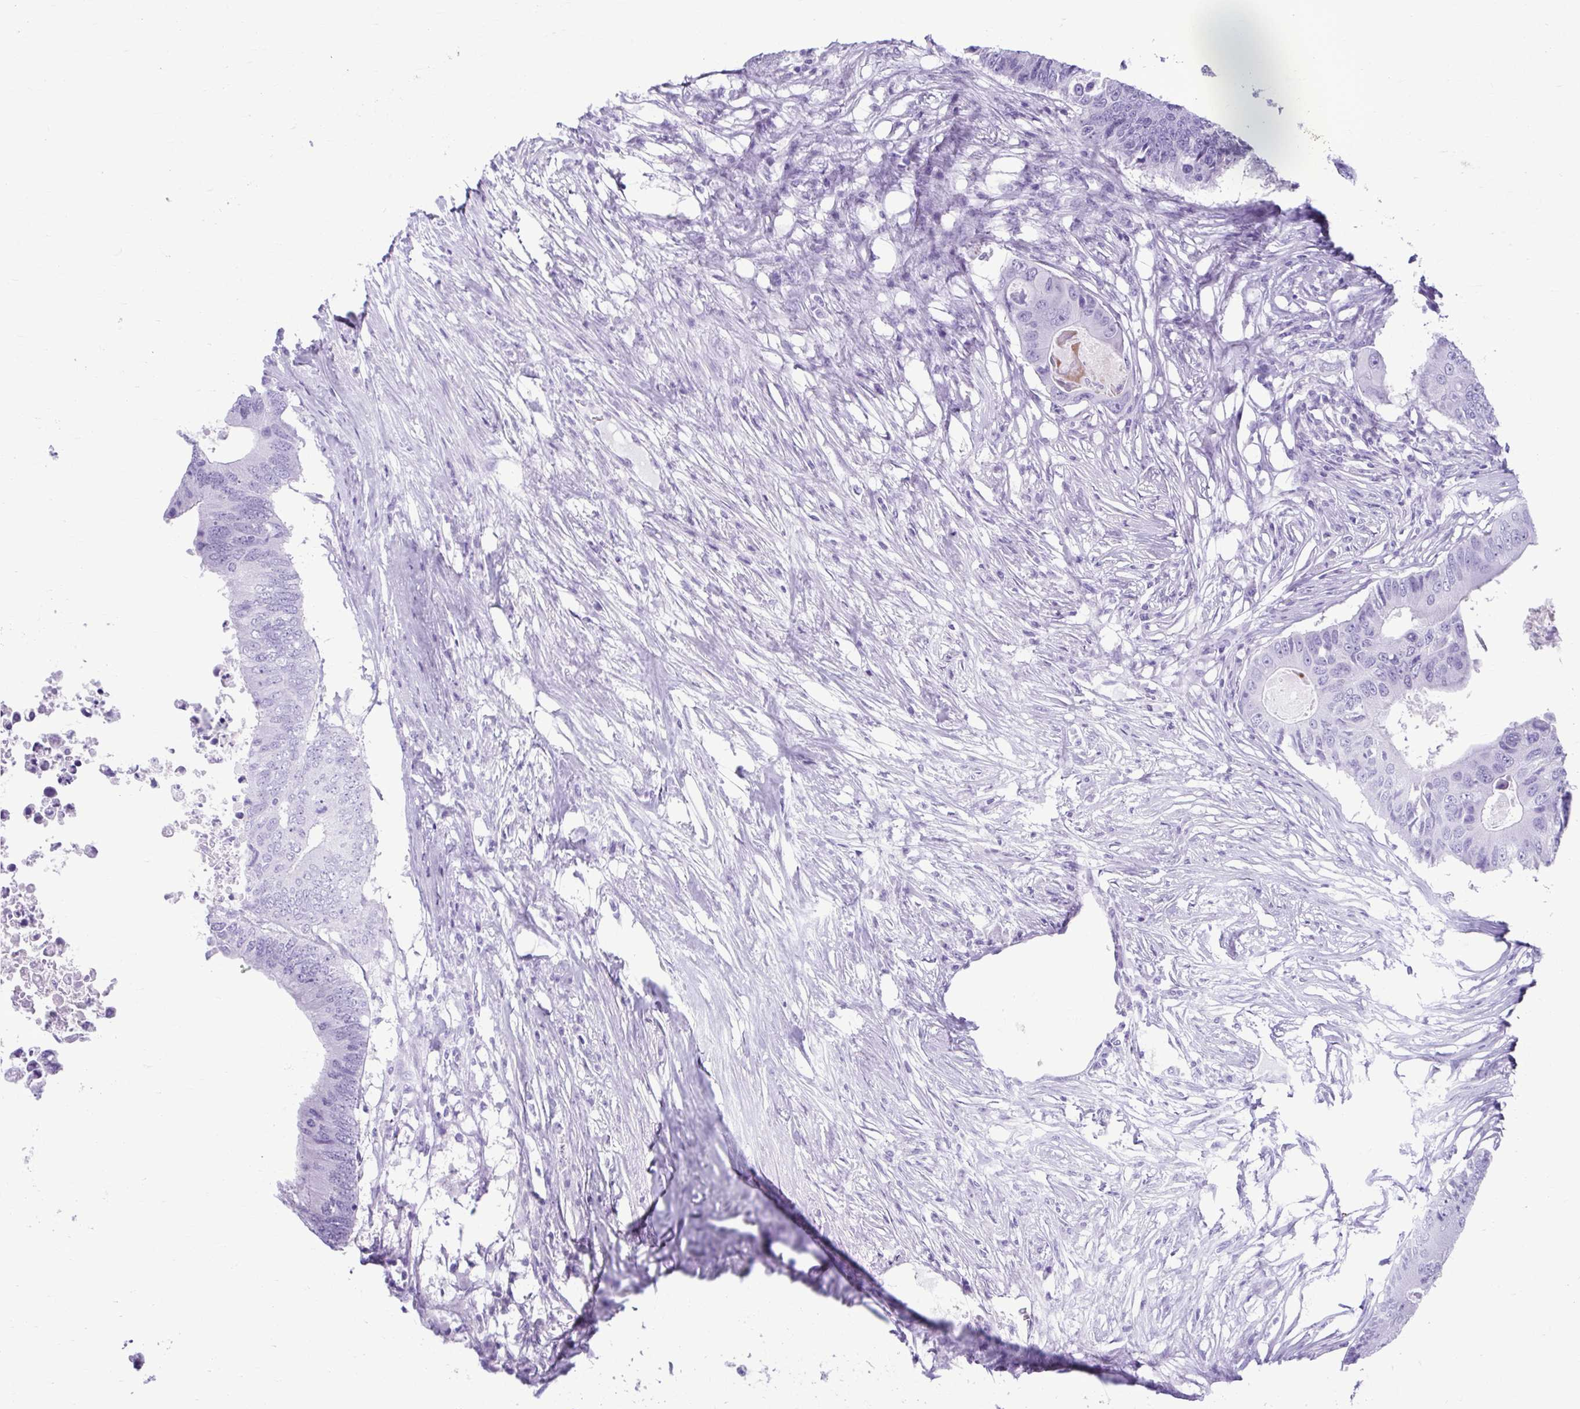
{"staining": {"intensity": "negative", "quantity": "none", "location": "none"}, "tissue": "colorectal cancer", "cell_type": "Tumor cells", "image_type": "cancer", "snomed": [{"axis": "morphology", "description": "Adenocarcinoma, NOS"}, {"axis": "topography", "description": "Colon"}], "caption": "This is a photomicrograph of immunohistochemistry (IHC) staining of colorectal cancer, which shows no expression in tumor cells. (DAB (3,3'-diaminobenzidine) immunohistochemistry with hematoxylin counter stain).", "gene": "TCEAL3", "patient": {"sex": "male", "age": 71}}